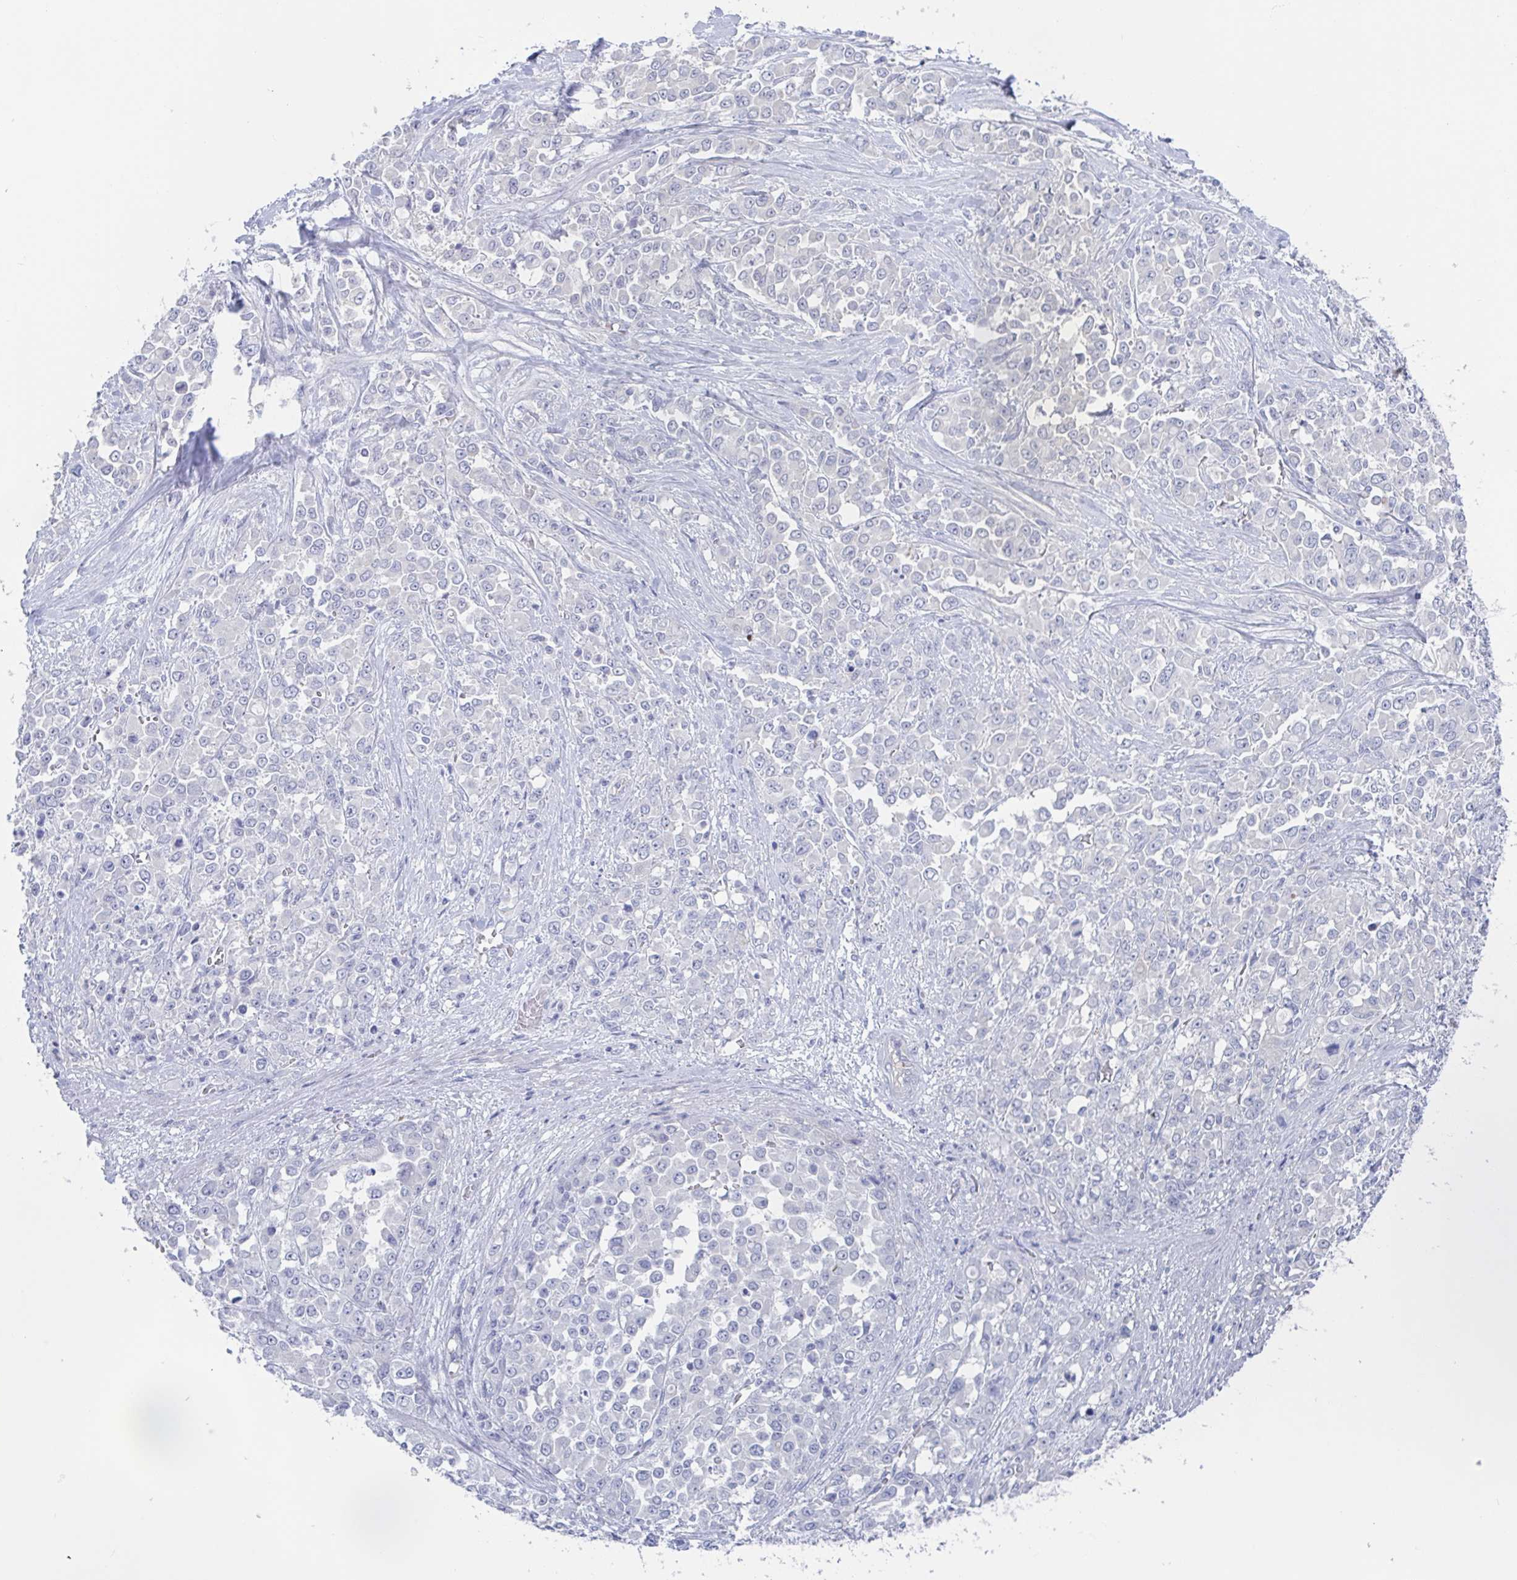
{"staining": {"intensity": "negative", "quantity": "none", "location": "none"}, "tissue": "stomach cancer", "cell_type": "Tumor cells", "image_type": "cancer", "snomed": [{"axis": "morphology", "description": "Adenocarcinoma, NOS"}, {"axis": "topography", "description": "Stomach"}], "caption": "Immunohistochemistry (IHC) image of neoplastic tissue: human stomach cancer (adenocarcinoma) stained with DAB reveals no significant protein staining in tumor cells.", "gene": "TEX12", "patient": {"sex": "female", "age": 76}}